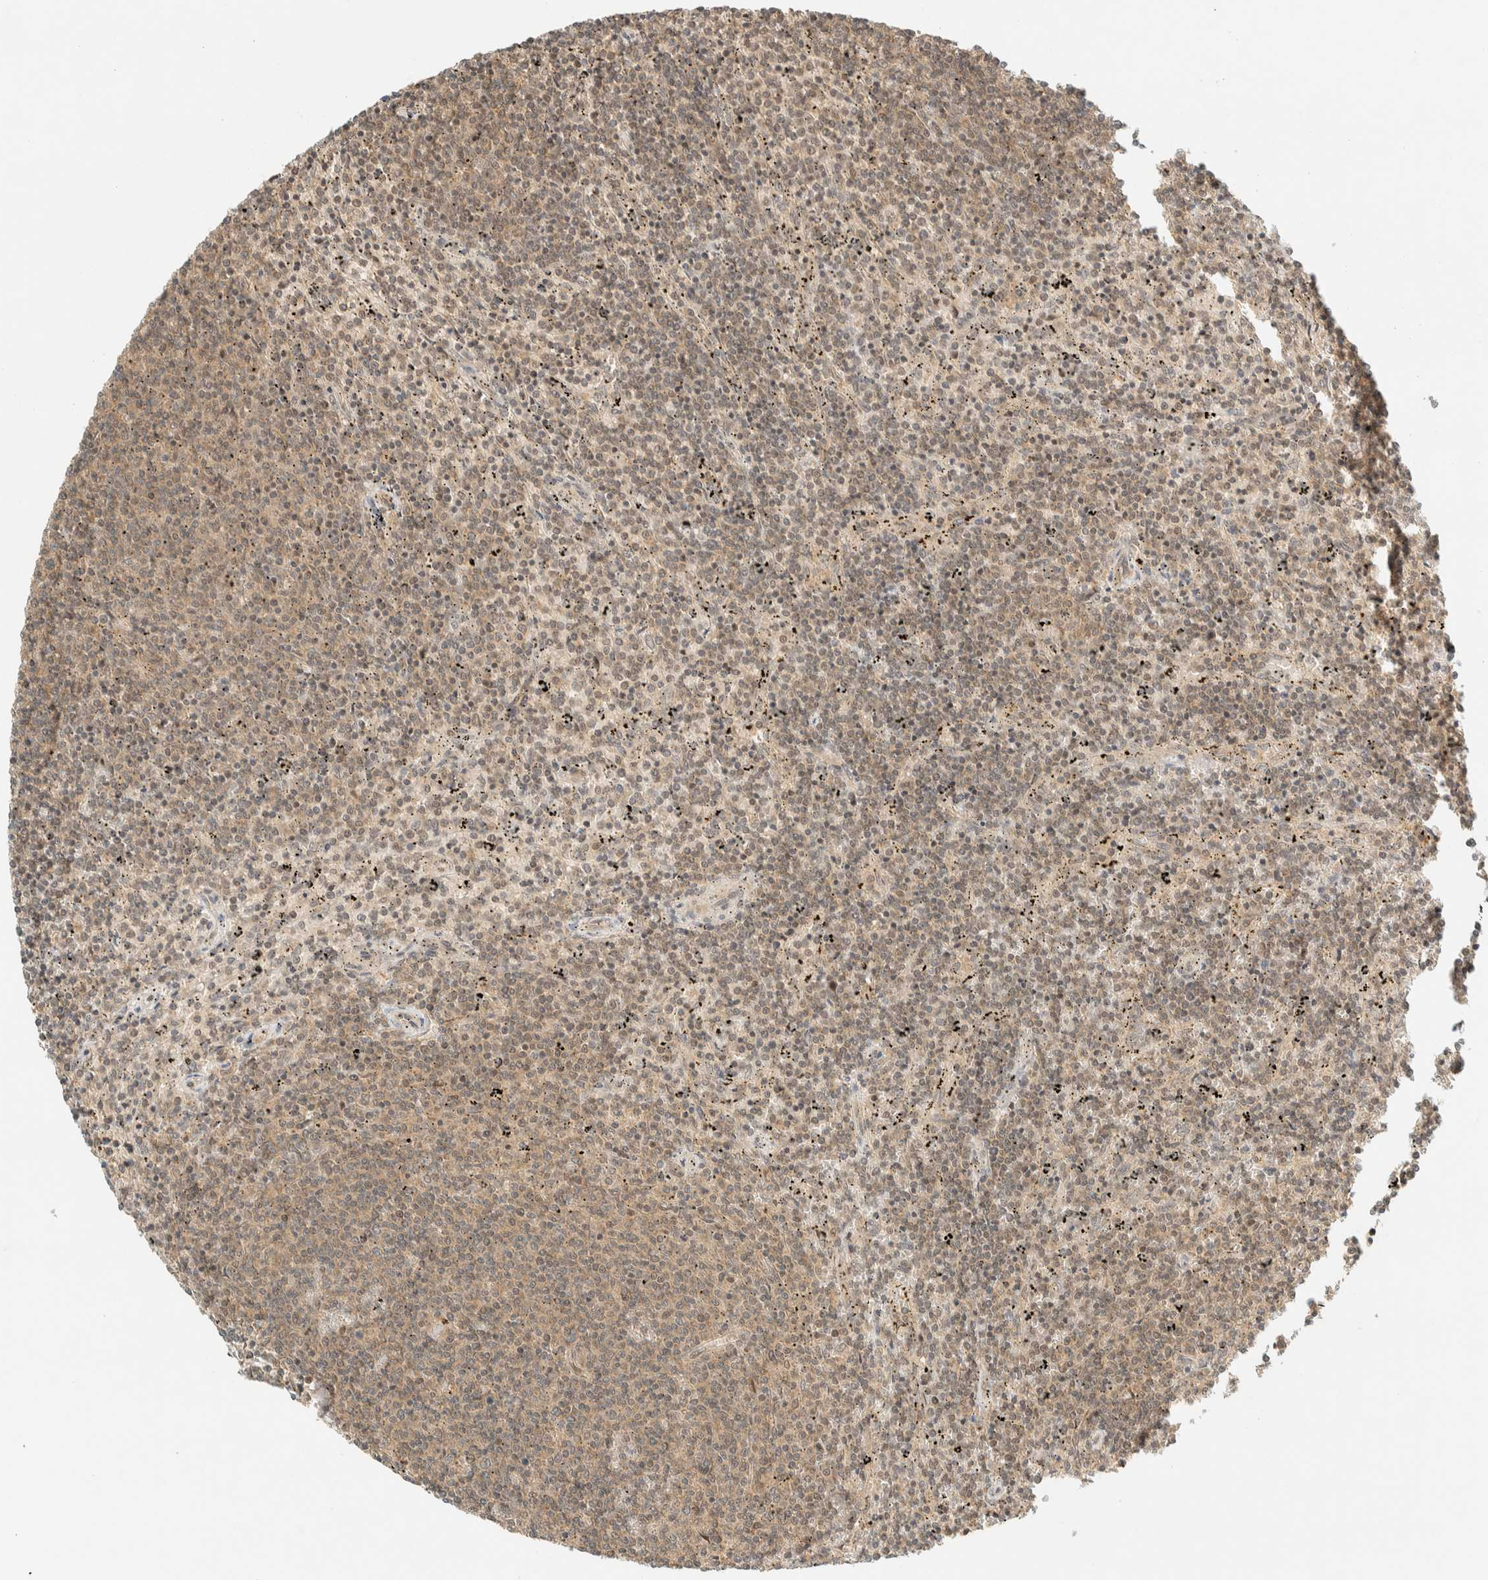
{"staining": {"intensity": "weak", "quantity": "25%-75%", "location": "cytoplasmic/membranous"}, "tissue": "lymphoma", "cell_type": "Tumor cells", "image_type": "cancer", "snomed": [{"axis": "morphology", "description": "Malignant lymphoma, non-Hodgkin's type, Low grade"}, {"axis": "topography", "description": "Spleen"}], "caption": "The image shows a brown stain indicating the presence of a protein in the cytoplasmic/membranous of tumor cells in malignant lymphoma, non-Hodgkin's type (low-grade). Nuclei are stained in blue.", "gene": "KIFAP3", "patient": {"sex": "female", "age": 50}}